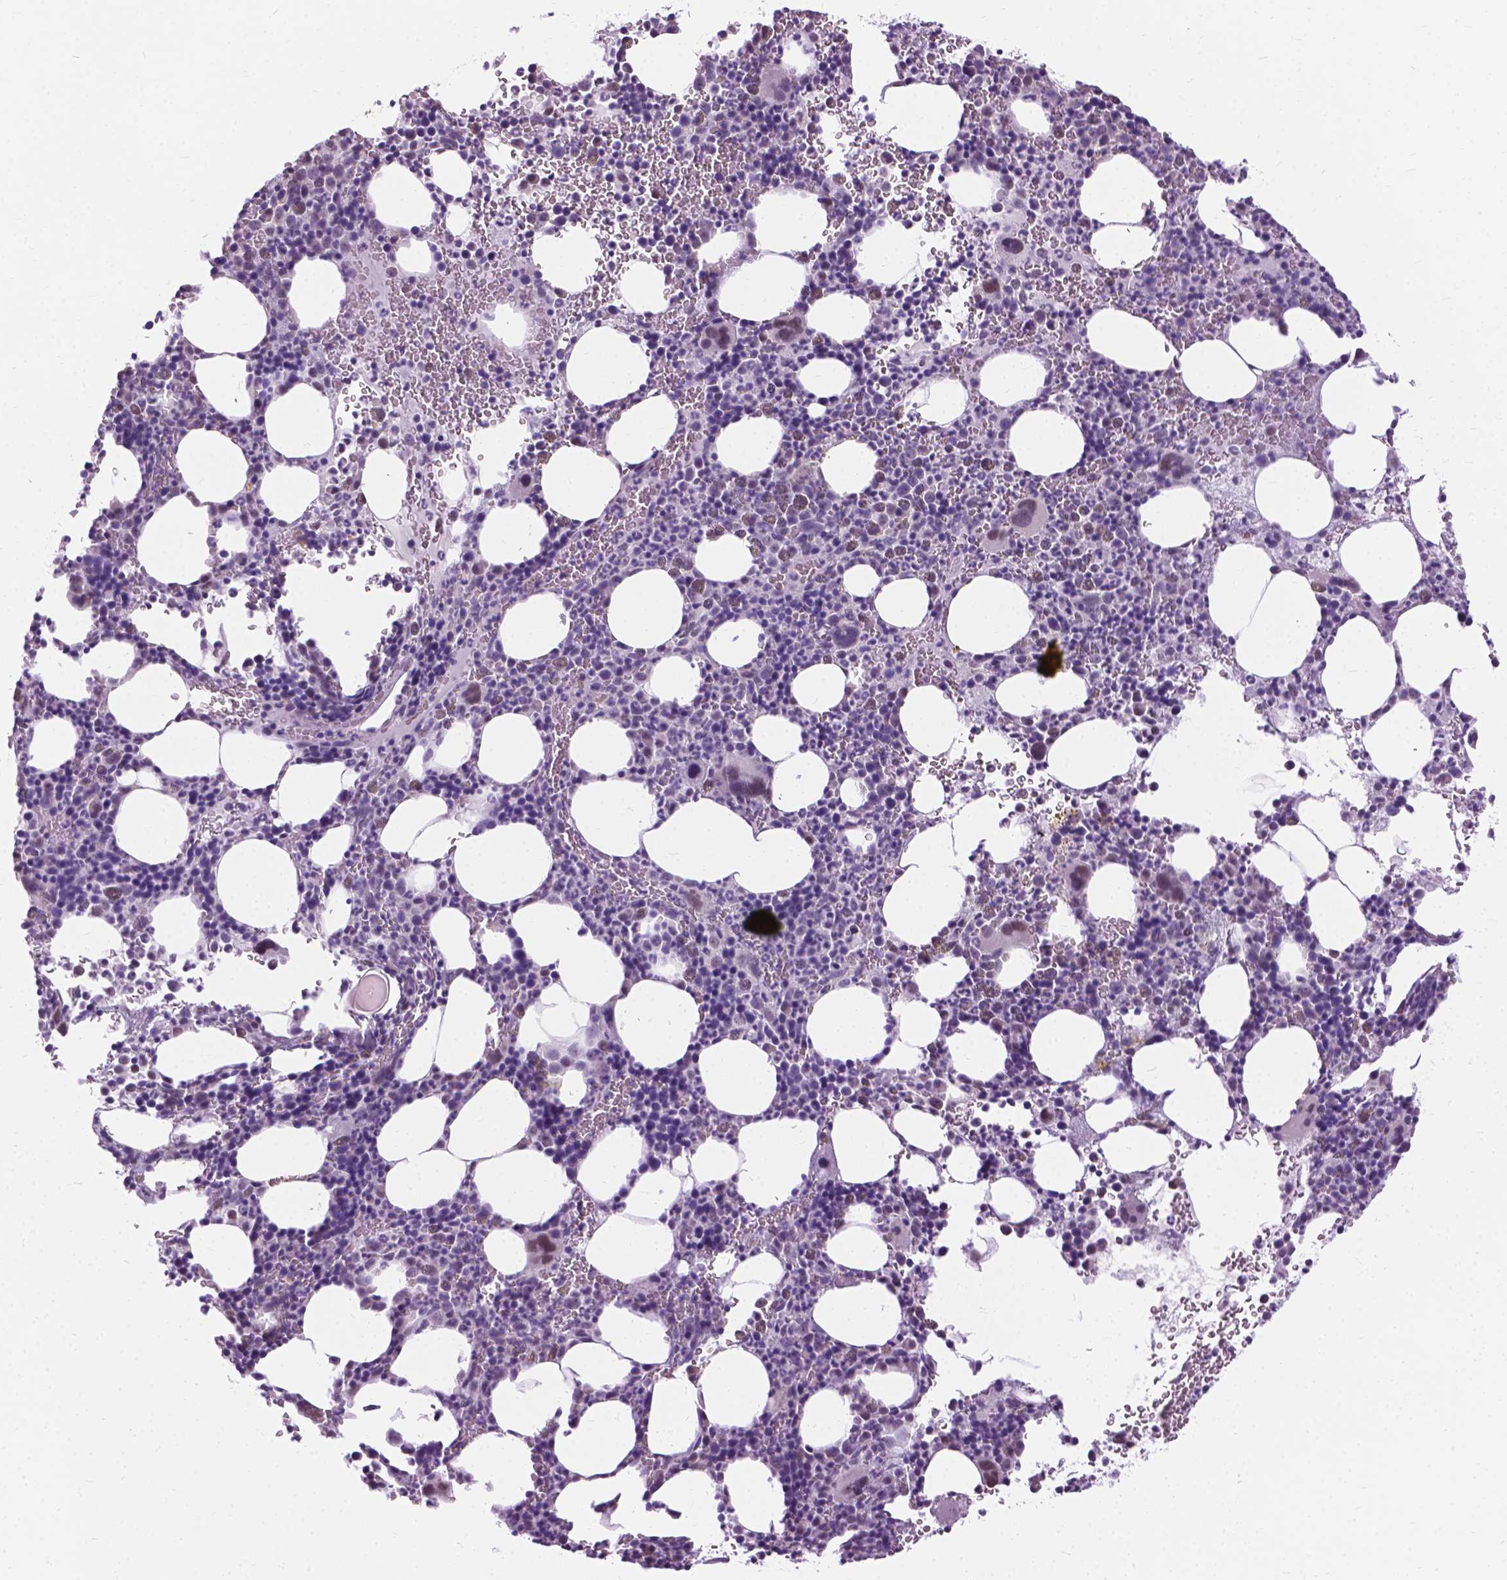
{"staining": {"intensity": "weak", "quantity": "<25%", "location": "nuclear"}, "tissue": "bone marrow", "cell_type": "Hematopoietic cells", "image_type": "normal", "snomed": [{"axis": "morphology", "description": "Normal tissue, NOS"}, {"axis": "topography", "description": "Bone marrow"}], "caption": "Immunohistochemistry image of unremarkable bone marrow: human bone marrow stained with DAB shows no significant protein expression in hematopoietic cells.", "gene": "APCDD1L", "patient": {"sex": "male", "age": 63}}